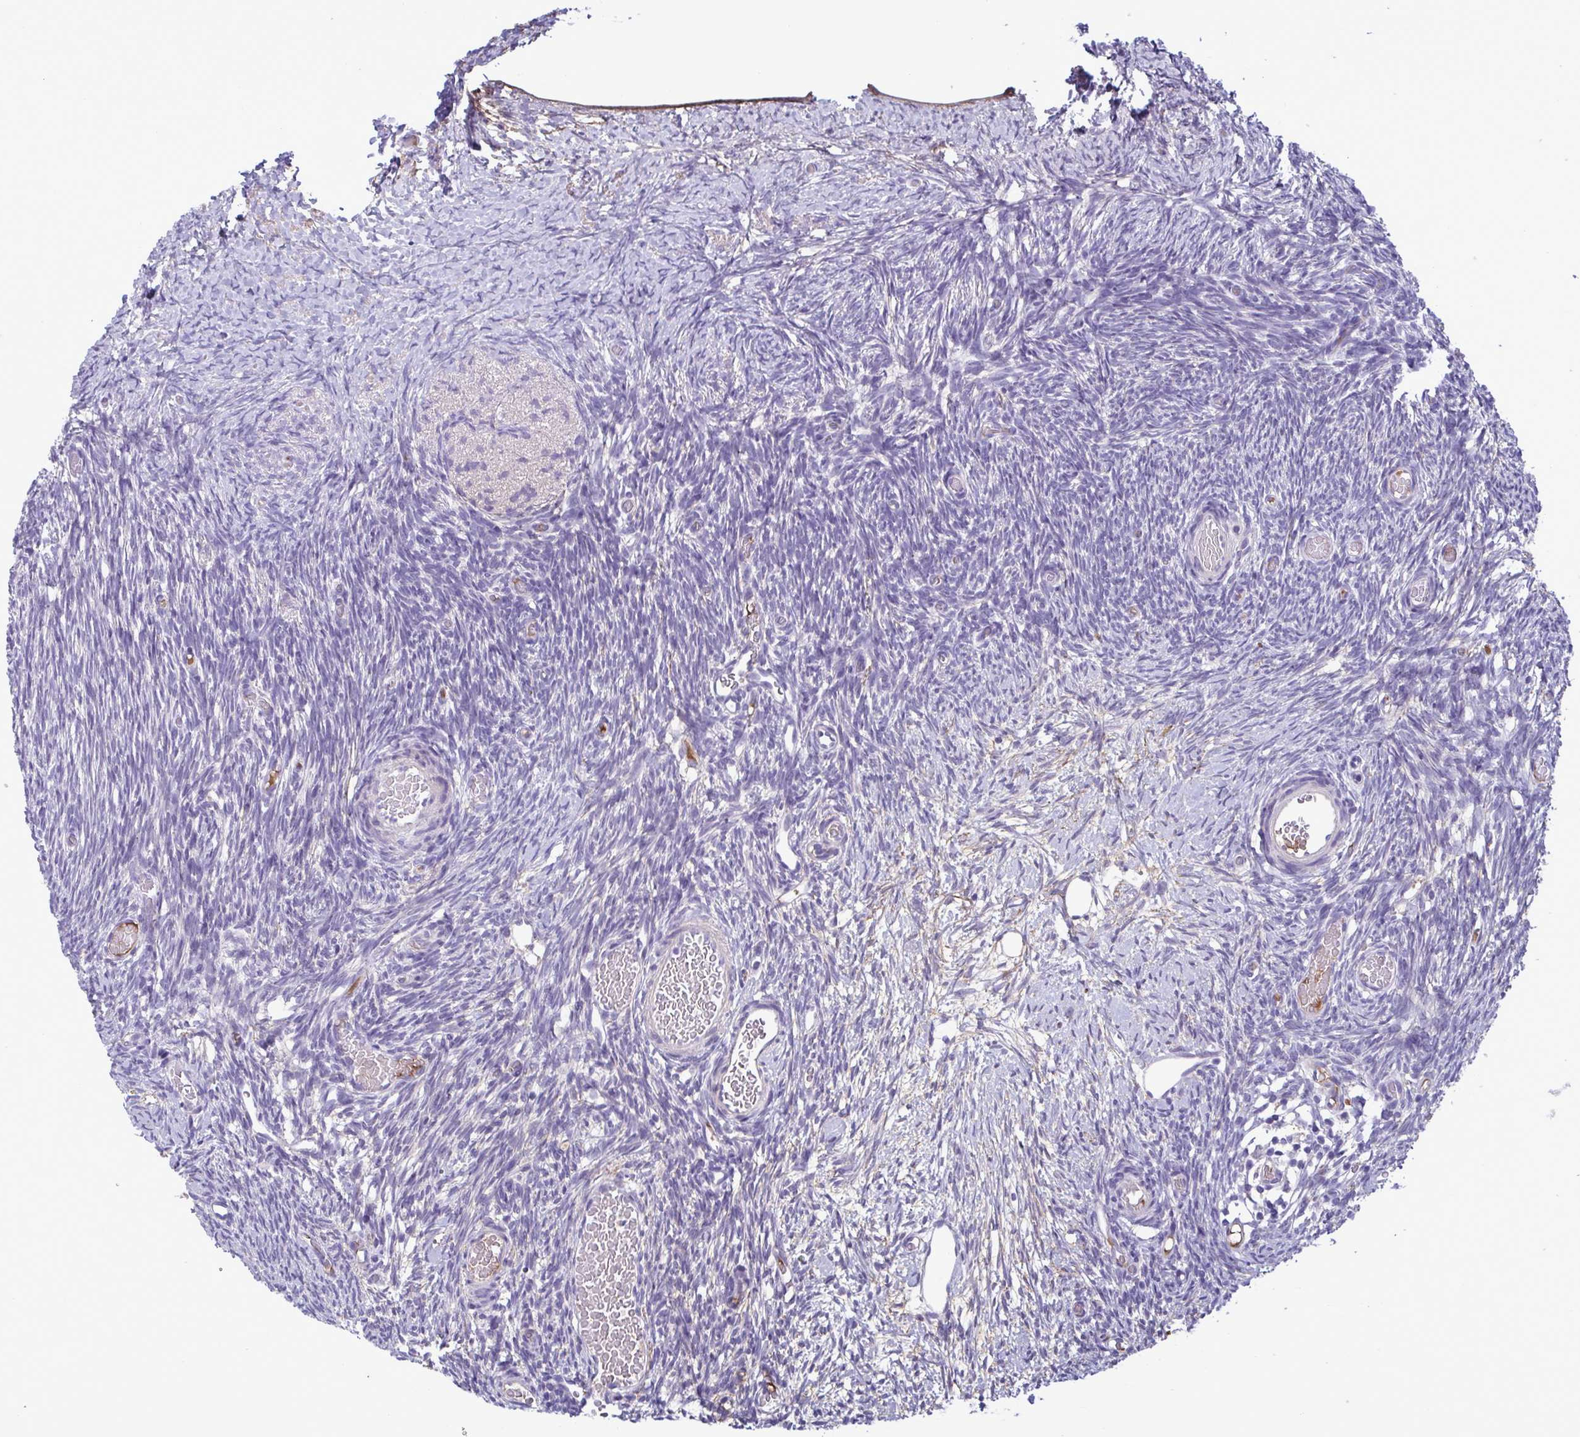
{"staining": {"intensity": "negative", "quantity": "none", "location": "none"}, "tissue": "ovary", "cell_type": "Follicle cells", "image_type": "normal", "snomed": [{"axis": "morphology", "description": "Normal tissue, NOS"}, {"axis": "topography", "description": "Ovary"}], "caption": "A histopathology image of ovary stained for a protein exhibits no brown staining in follicle cells. (DAB (3,3'-diaminobenzidine) immunohistochemistry (IHC), high magnification).", "gene": "F13B", "patient": {"sex": "female", "age": 39}}